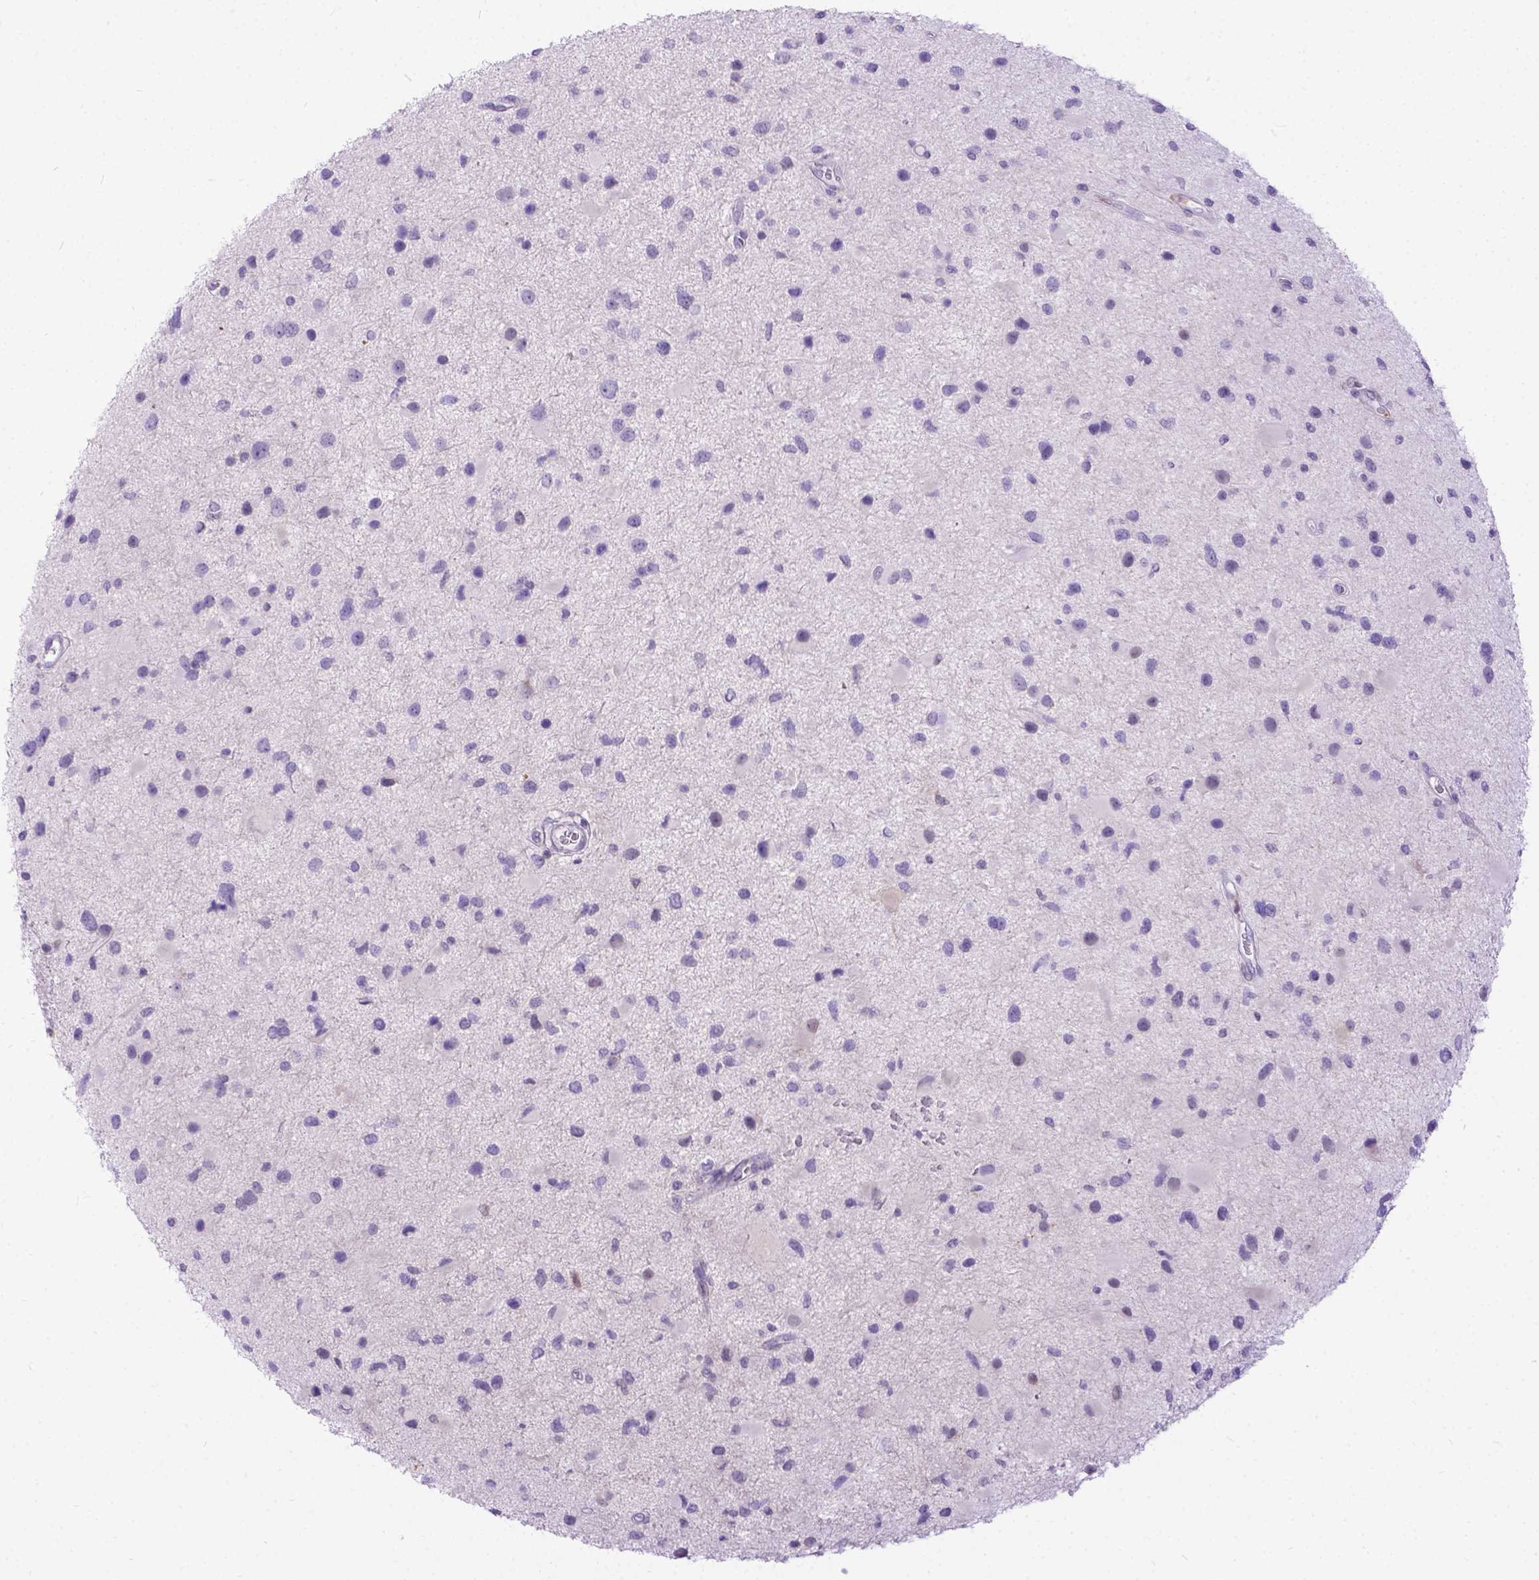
{"staining": {"intensity": "moderate", "quantity": "<25%", "location": "nuclear"}, "tissue": "glioma", "cell_type": "Tumor cells", "image_type": "cancer", "snomed": [{"axis": "morphology", "description": "Glioma, malignant, Low grade"}, {"axis": "topography", "description": "Brain"}], "caption": "Protein staining of malignant glioma (low-grade) tissue displays moderate nuclear positivity in about <25% of tumor cells.", "gene": "TMEM169", "patient": {"sex": "female", "age": 32}}